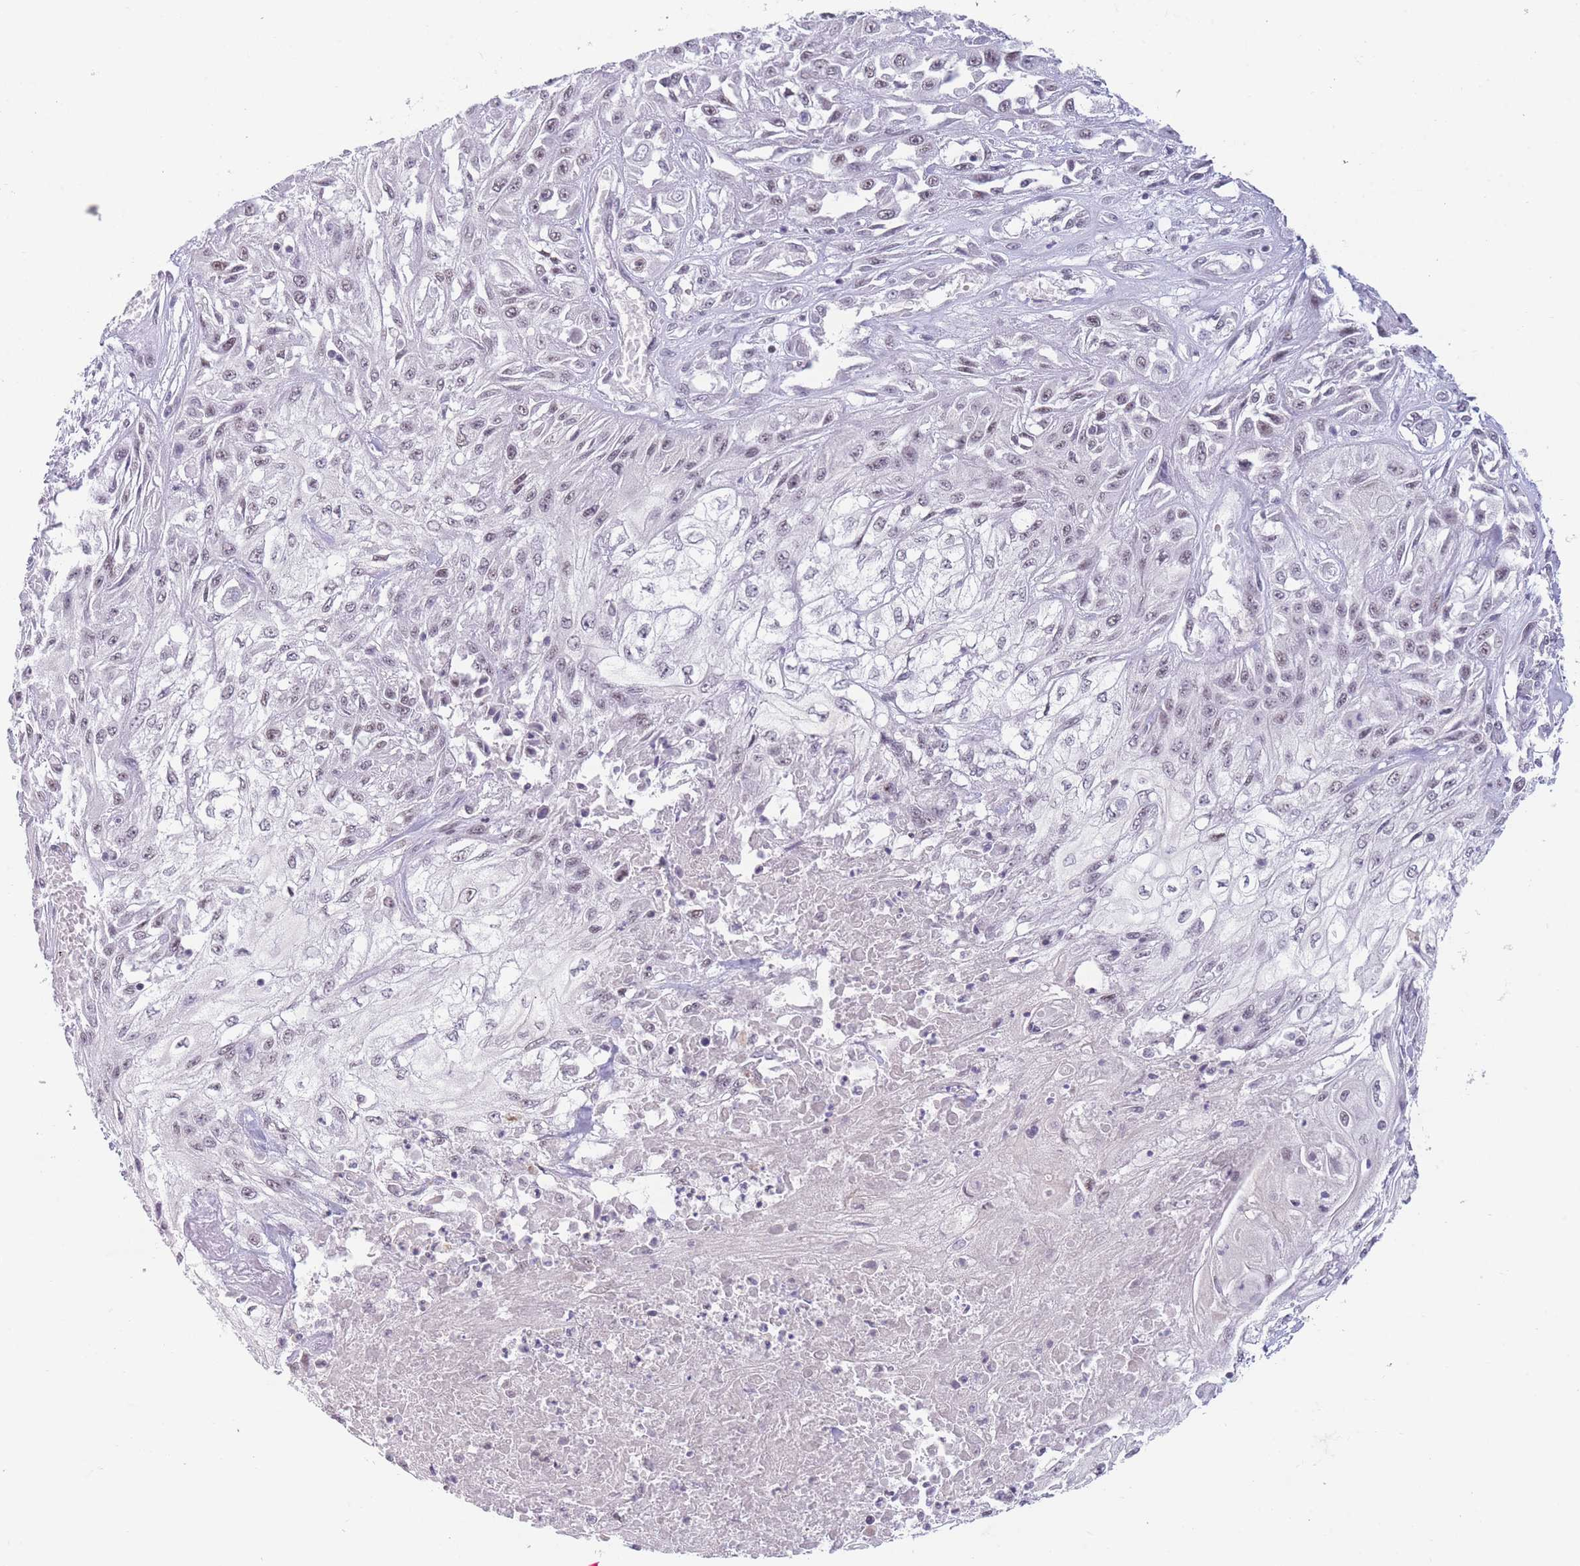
{"staining": {"intensity": "weak", "quantity": "<25%", "location": "nuclear"}, "tissue": "skin cancer", "cell_type": "Tumor cells", "image_type": "cancer", "snomed": [{"axis": "morphology", "description": "Squamous cell carcinoma, NOS"}, {"axis": "morphology", "description": "Squamous cell carcinoma, metastatic, NOS"}, {"axis": "topography", "description": "Skin"}, {"axis": "topography", "description": "Lymph node"}], "caption": "Skin cancer (squamous cell carcinoma) was stained to show a protein in brown. There is no significant staining in tumor cells. (DAB (3,3'-diaminobenzidine) immunohistochemistry with hematoxylin counter stain).", "gene": "ARID3B", "patient": {"sex": "male", "age": 75}}